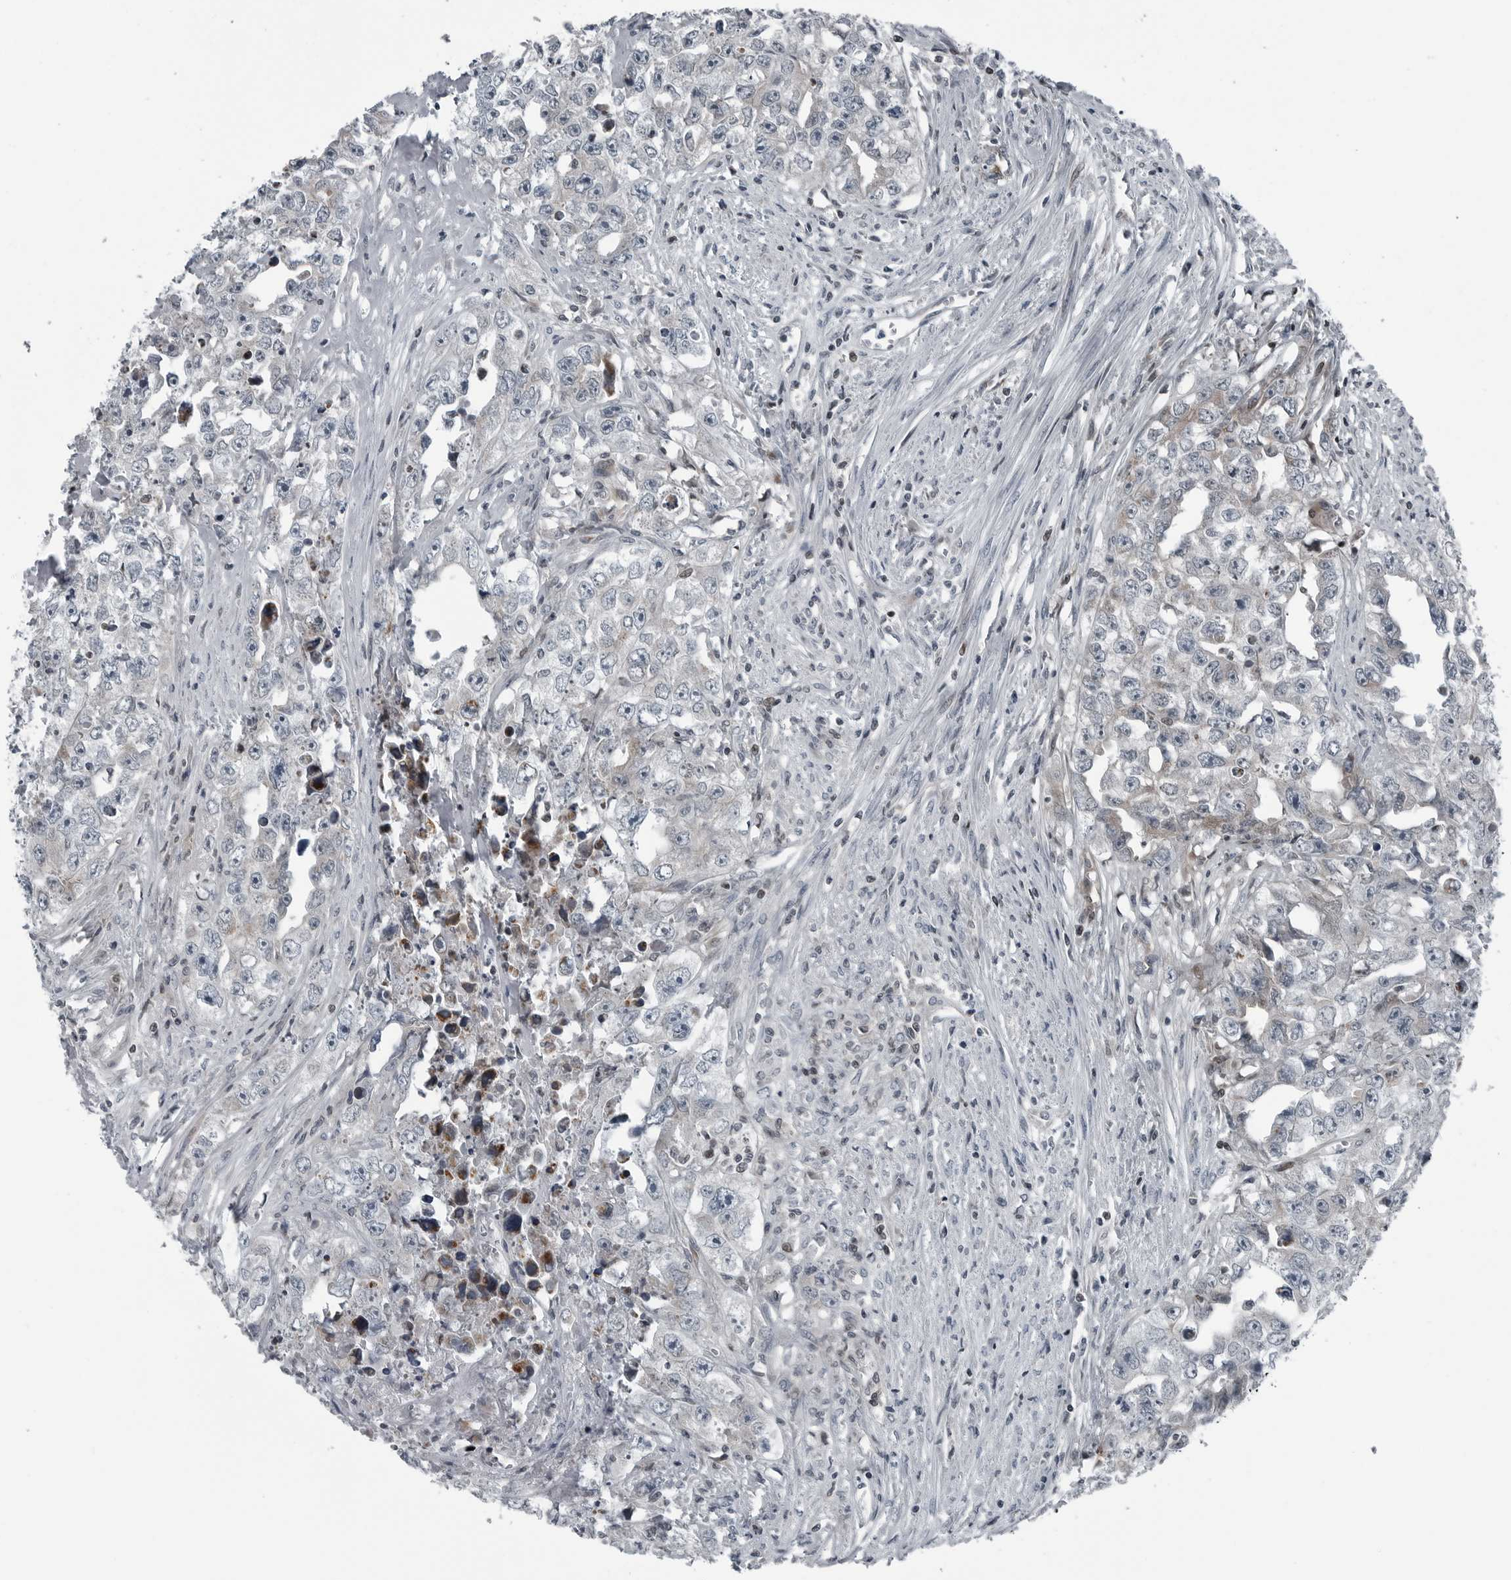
{"staining": {"intensity": "negative", "quantity": "none", "location": "none"}, "tissue": "testis cancer", "cell_type": "Tumor cells", "image_type": "cancer", "snomed": [{"axis": "morphology", "description": "Seminoma, NOS"}, {"axis": "morphology", "description": "Carcinoma, Embryonal, NOS"}, {"axis": "topography", "description": "Testis"}], "caption": "Immunohistochemistry (IHC) of human testis cancer displays no positivity in tumor cells.", "gene": "GAK", "patient": {"sex": "male", "age": 43}}